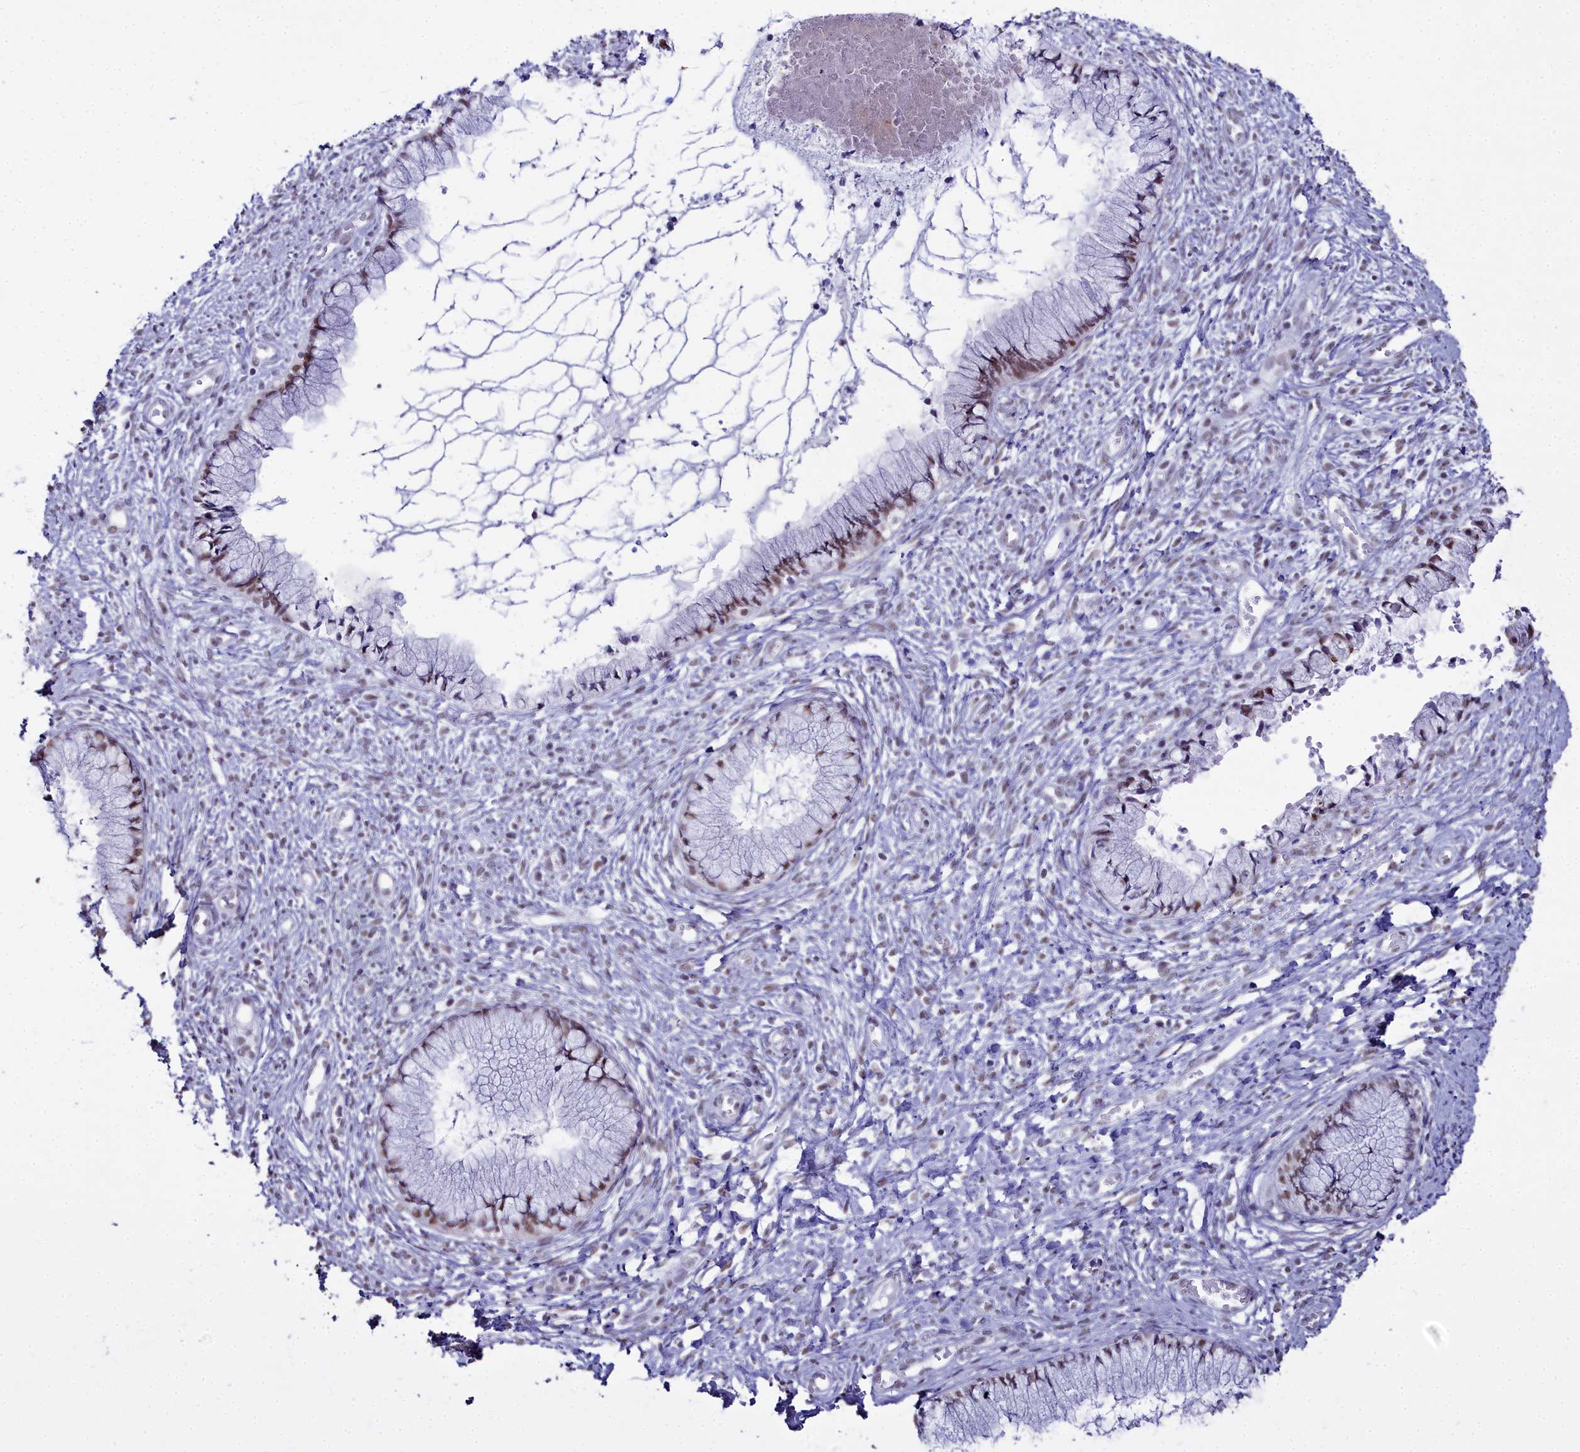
{"staining": {"intensity": "moderate", "quantity": ">75%", "location": "nuclear"}, "tissue": "cervix", "cell_type": "Glandular cells", "image_type": "normal", "snomed": [{"axis": "morphology", "description": "Normal tissue, NOS"}, {"axis": "topography", "description": "Cervix"}], "caption": "Immunohistochemistry (IHC) photomicrograph of unremarkable cervix: human cervix stained using immunohistochemistry (IHC) exhibits medium levels of moderate protein expression localized specifically in the nuclear of glandular cells, appearing as a nuclear brown color.", "gene": "RBM12", "patient": {"sex": "female", "age": 42}}